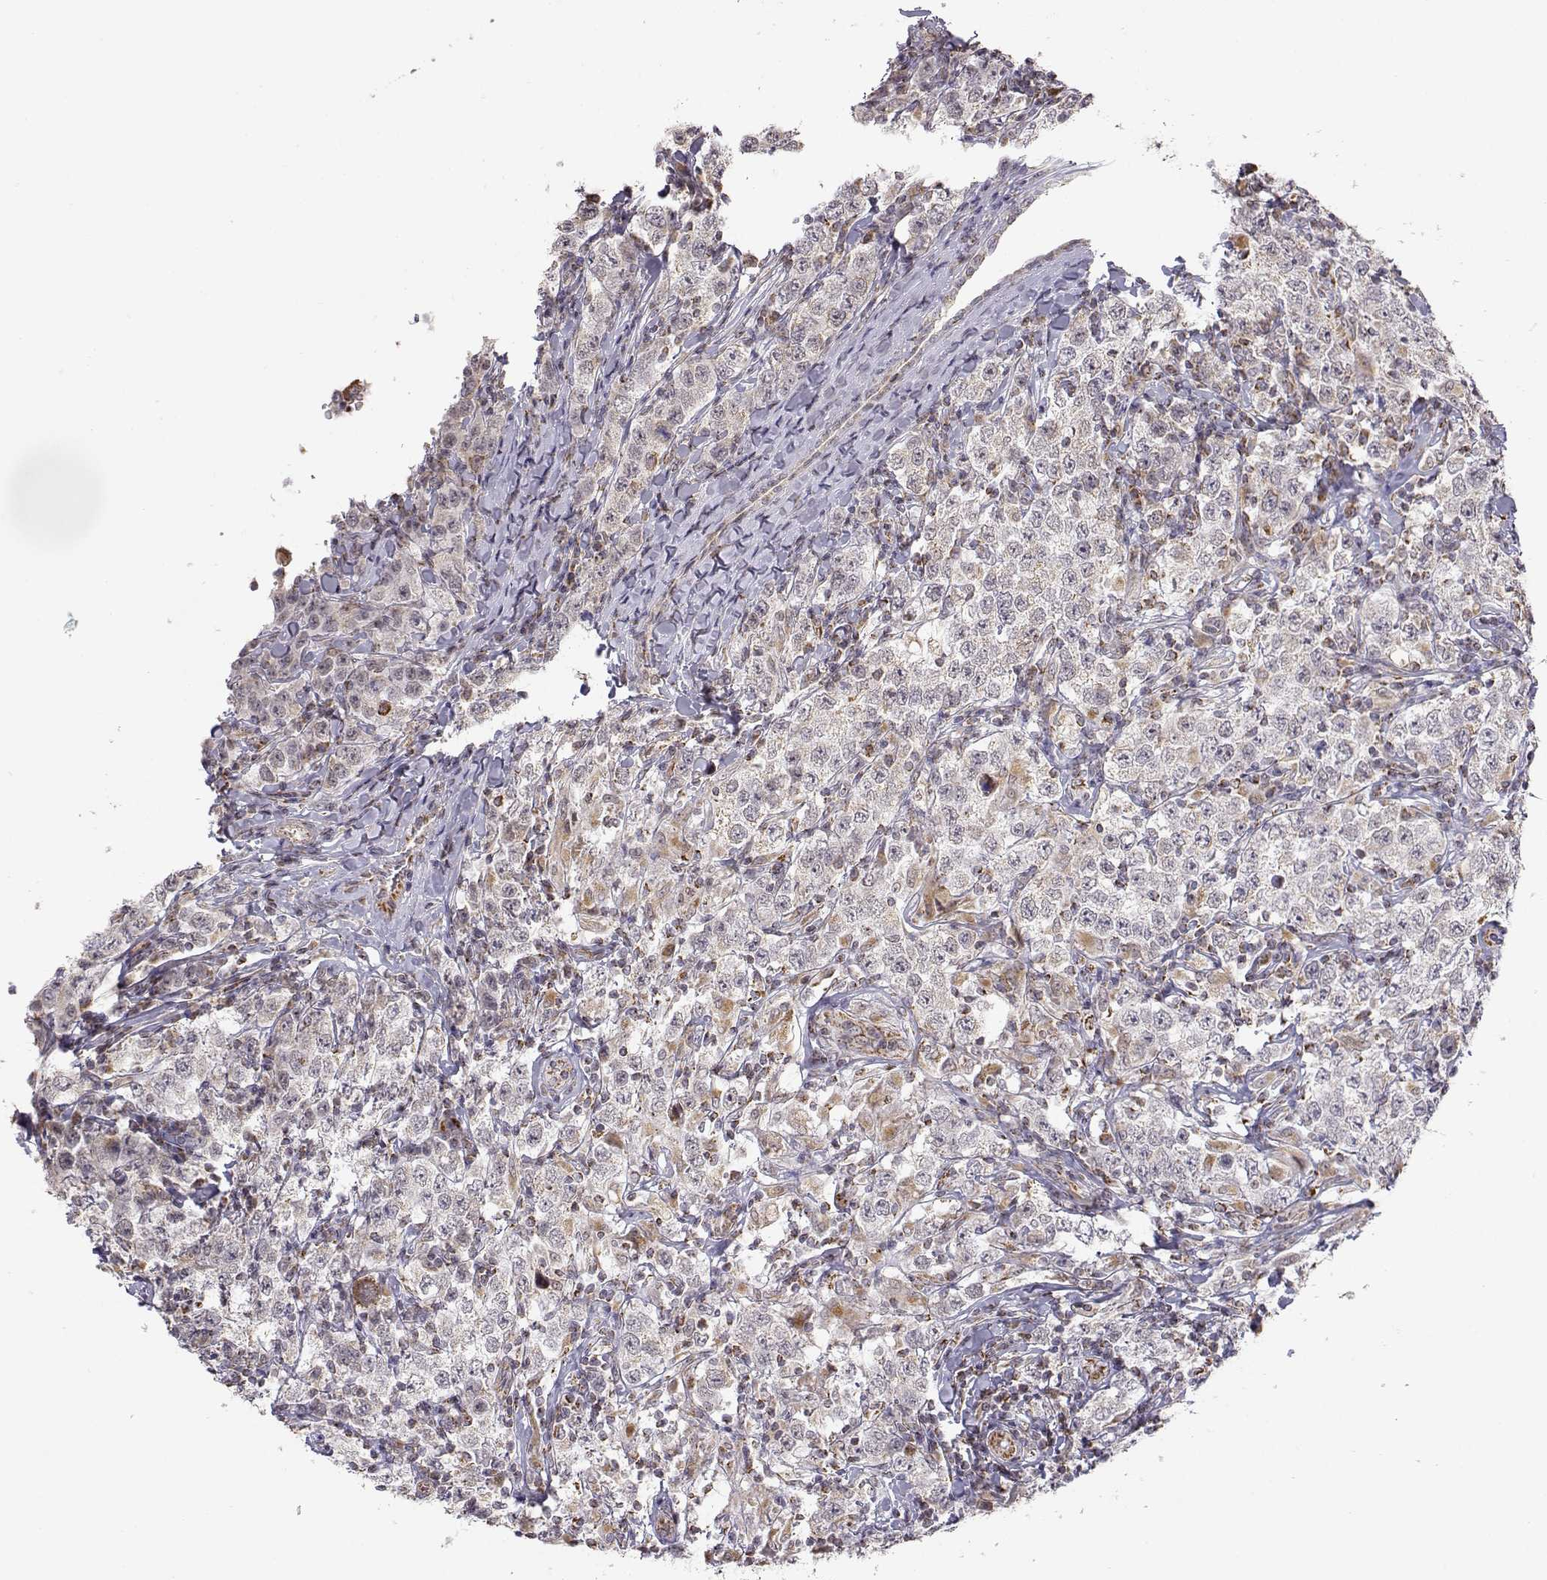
{"staining": {"intensity": "weak", "quantity": ">75%", "location": "cytoplasmic/membranous"}, "tissue": "testis cancer", "cell_type": "Tumor cells", "image_type": "cancer", "snomed": [{"axis": "morphology", "description": "Seminoma, NOS"}, {"axis": "morphology", "description": "Carcinoma, Embryonal, NOS"}, {"axis": "topography", "description": "Testis"}], "caption": "The immunohistochemical stain shows weak cytoplasmic/membranous expression in tumor cells of testis cancer (seminoma) tissue.", "gene": "EXOG", "patient": {"sex": "male", "age": 41}}